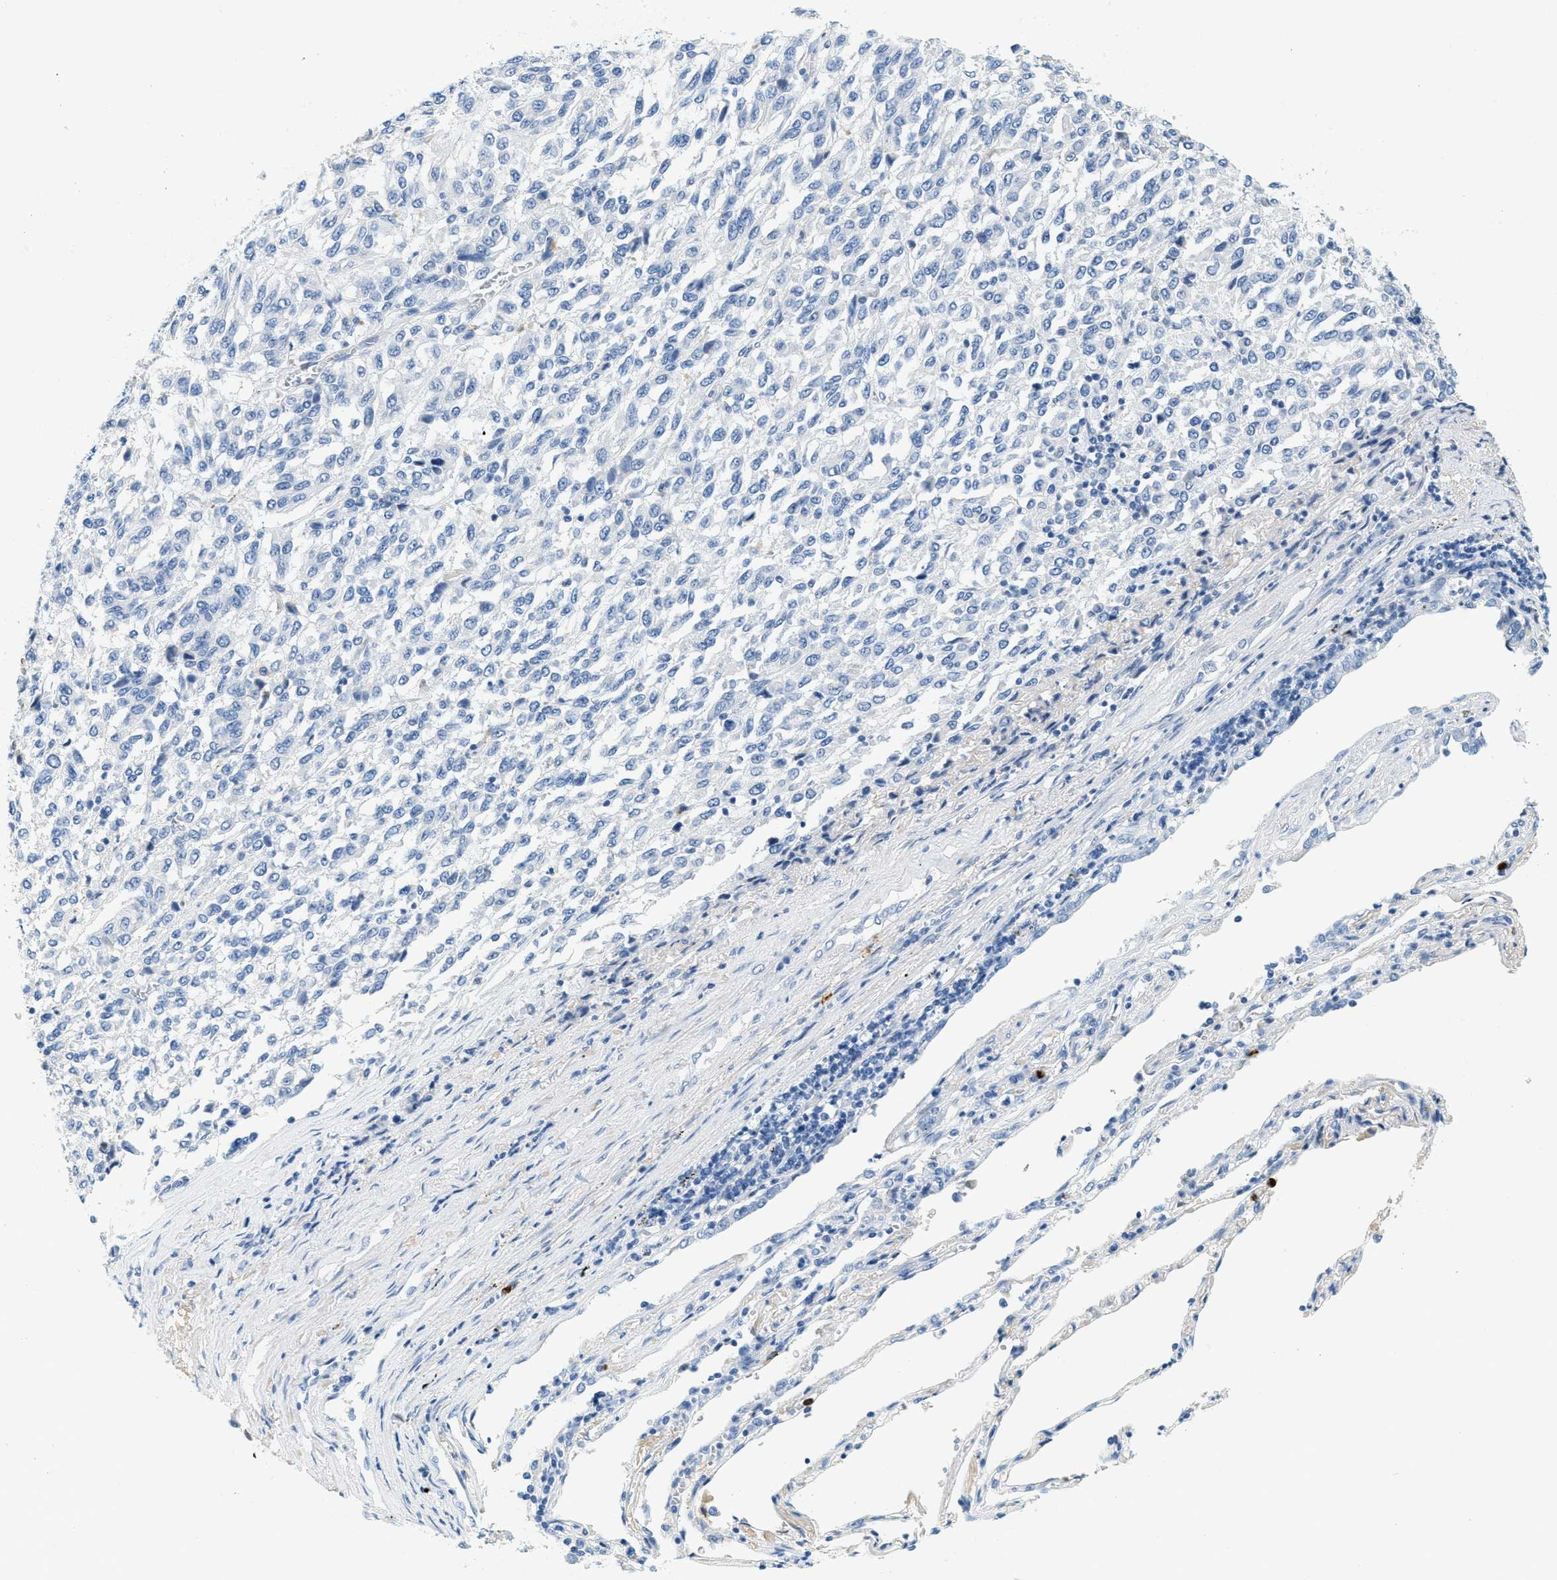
{"staining": {"intensity": "negative", "quantity": "none", "location": "none"}, "tissue": "melanoma", "cell_type": "Tumor cells", "image_type": "cancer", "snomed": [{"axis": "morphology", "description": "Malignant melanoma, Metastatic site"}, {"axis": "topography", "description": "Lung"}], "caption": "Tumor cells show no significant protein expression in malignant melanoma (metastatic site).", "gene": "LCN2", "patient": {"sex": "male", "age": 64}}